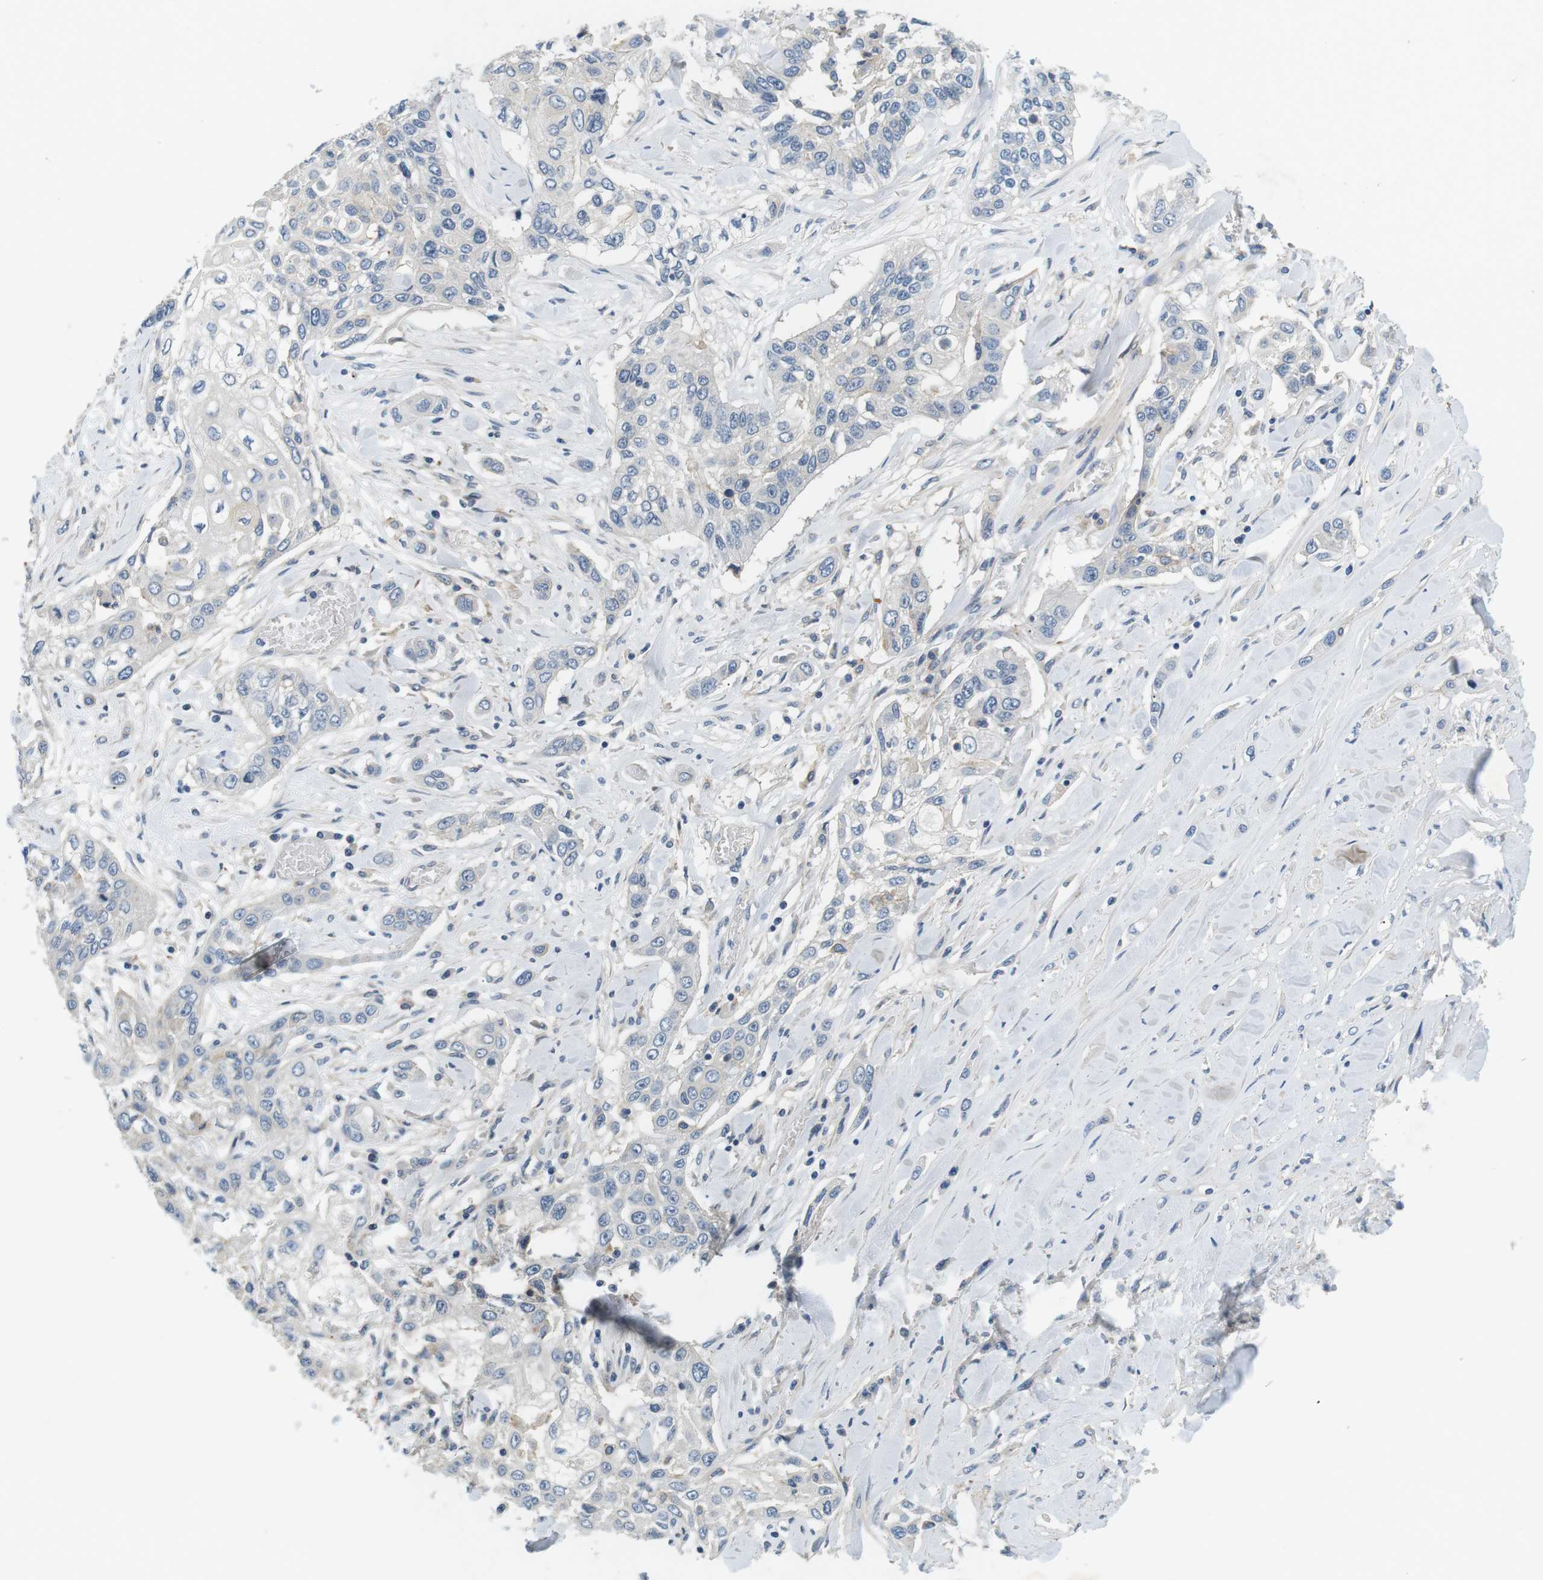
{"staining": {"intensity": "negative", "quantity": "none", "location": "none"}, "tissue": "lung cancer", "cell_type": "Tumor cells", "image_type": "cancer", "snomed": [{"axis": "morphology", "description": "Squamous cell carcinoma, NOS"}, {"axis": "topography", "description": "Lung"}], "caption": "The IHC histopathology image has no significant expression in tumor cells of squamous cell carcinoma (lung) tissue.", "gene": "SLC30A1", "patient": {"sex": "male", "age": 71}}